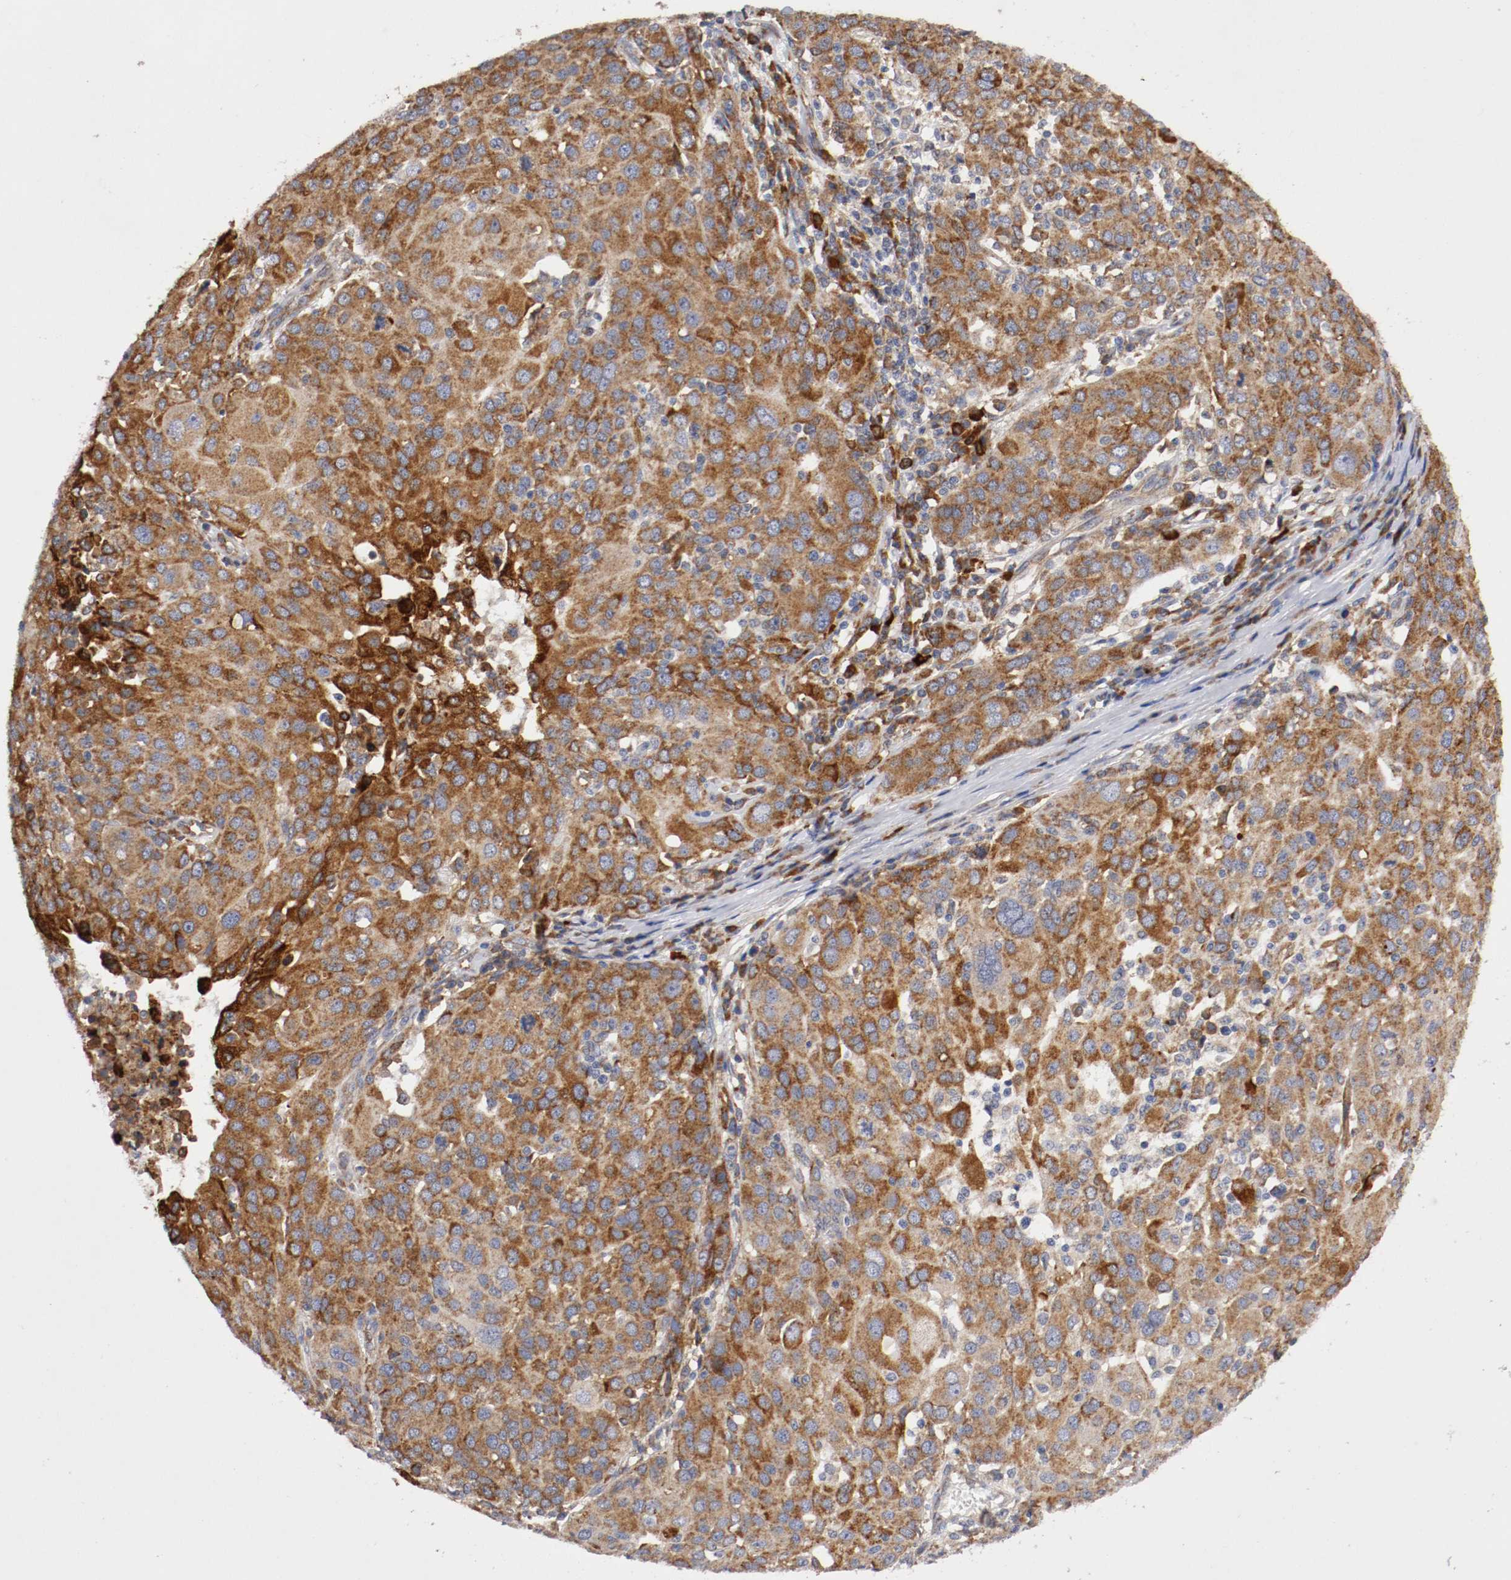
{"staining": {"intensity": "moderate", "quantity": ">75%", "location": "cytoplasmic/membranous"}, "tissue": "ovarian cancer", "cell_type": "Tumor cells", "image_type": "cancer", "snomed": [{"axis": "morphology", "description": "Carcinoma, endometroid"}, {"axis": "topography", "description": "Ovary"}], "caption": "The micrograph shows staining of ovarian cancer (endometroid carcinoma), revealing moderate cytoplasmic/membranous protein positivity (brown color) within tumor cells.", "gene": "TRAF2", "patient": {"sex": "female", "age": 50}}